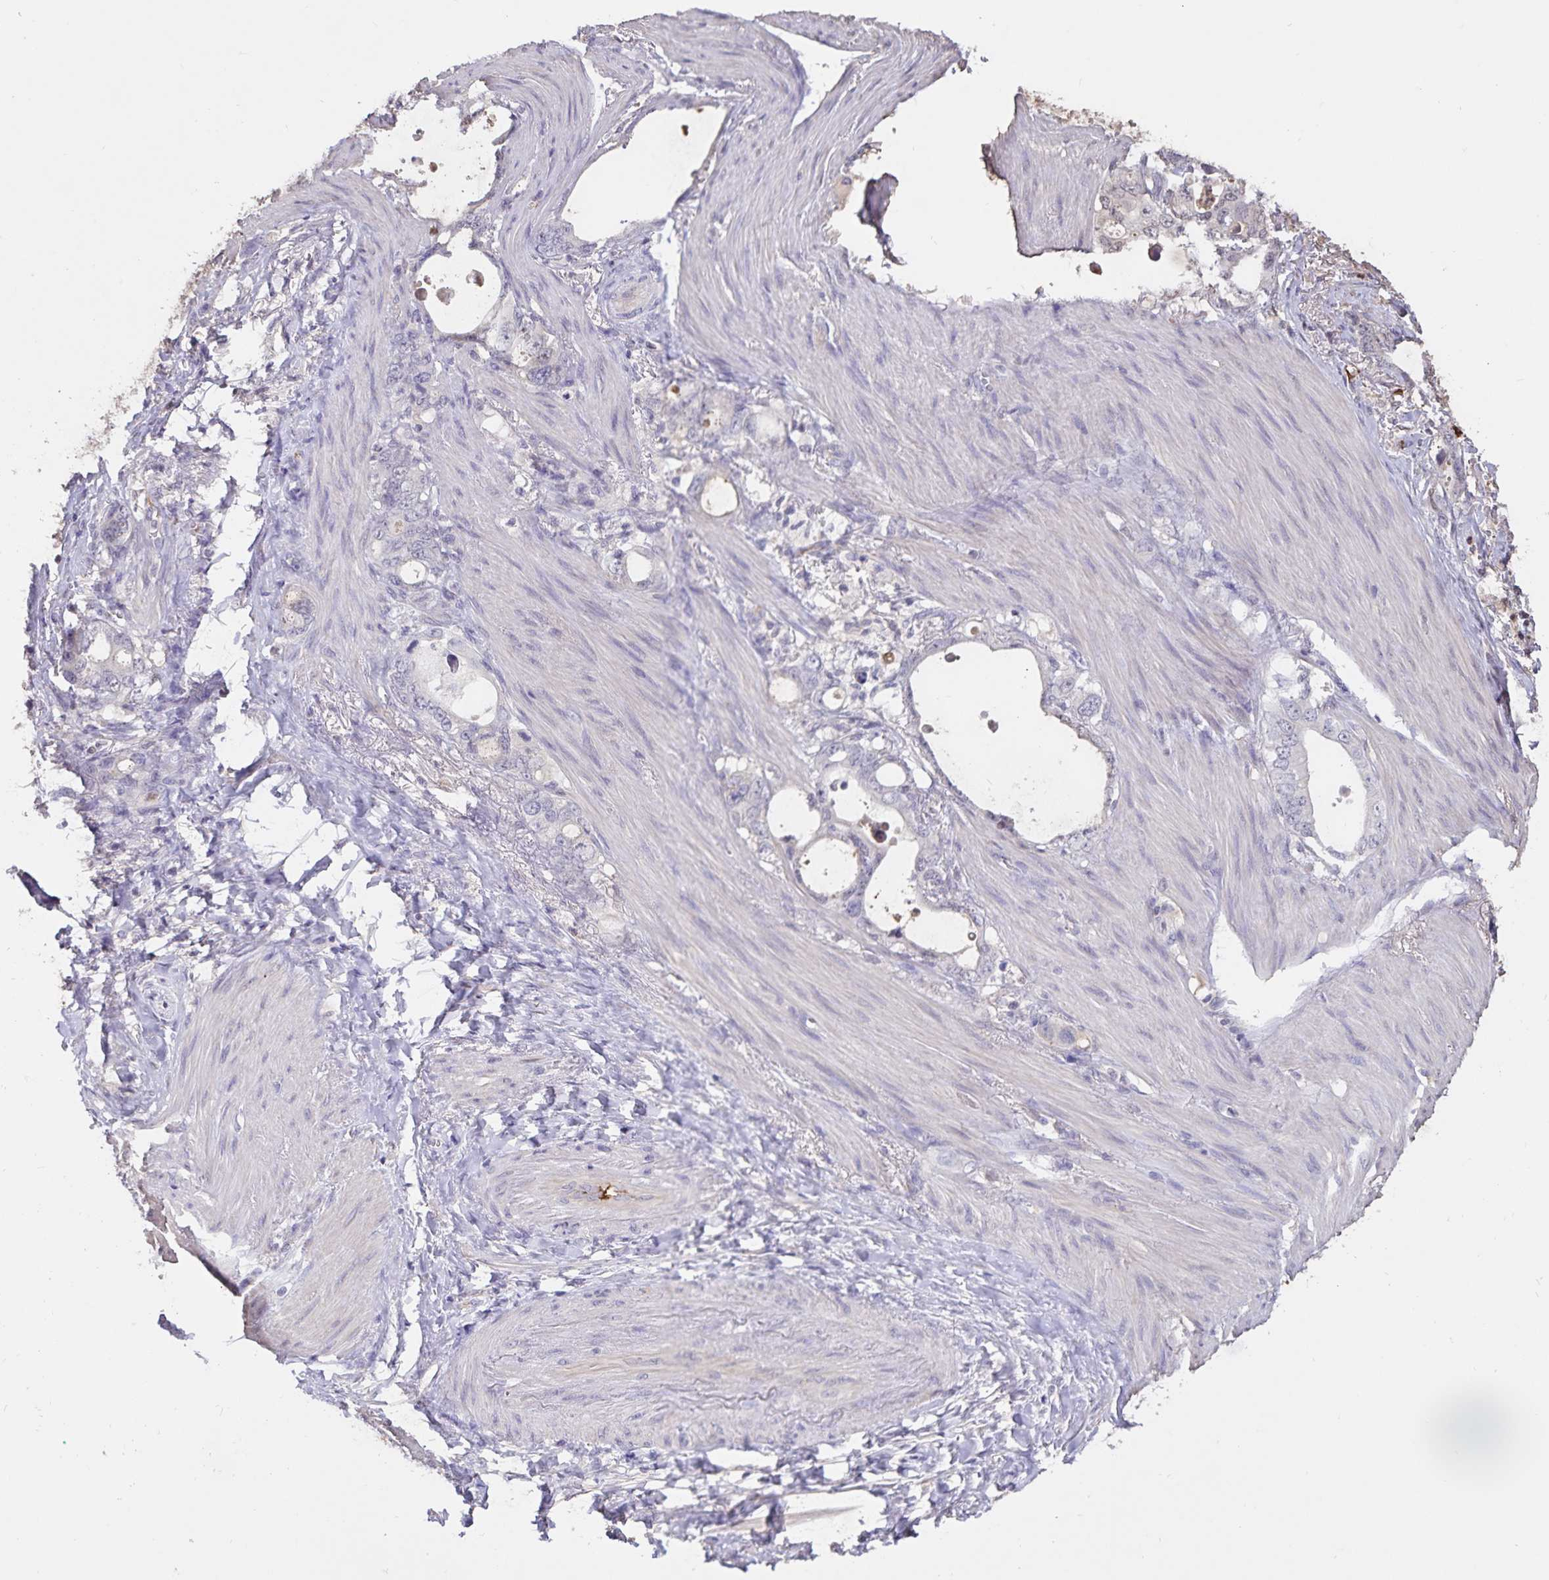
{"staining": {"intensity": "negative", "quantity": "none", "location": "none"}, "tissue": "stomach cancer", "cell_type": "Tumor cells", "image_type": "cancer", "snomed": [{"axis": "morphology", "description": "Adenocarcinoma, NOS"}, {"axis": "topography", "description": "Stomach, upper"}], "caption": "A histopathology image of human stomach adenocarcinoma is negative for staining in tumor cells. (Immunohistochemistry (ihc), brightfield microscopy, high magnification).", "gene": "FGG", "patient": {"sex": "male", "age": 74}}